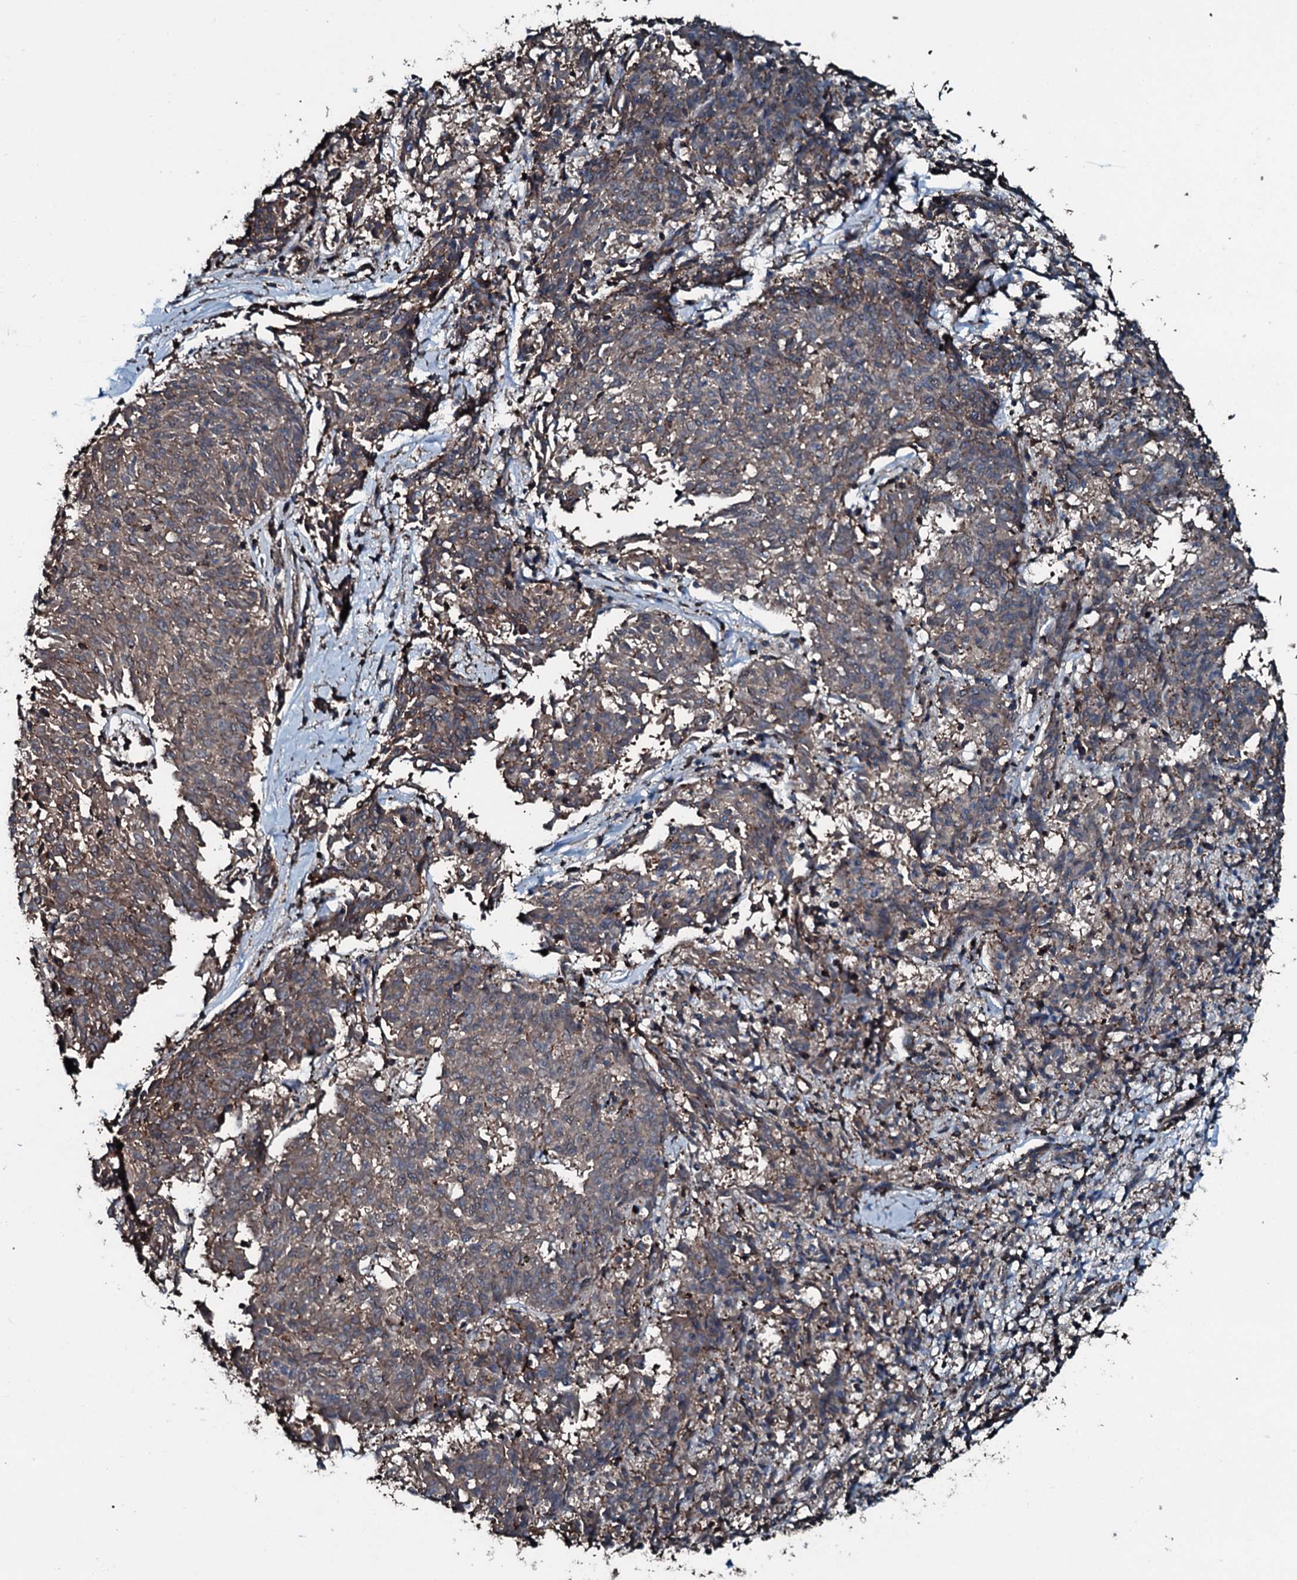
{"staining": {"intensity": "weak", "quantity": ">75%", "location": "cytoplasmic/membranous"}, "tissue": "melanoma", "cell_type": "Tumor cells", "image_type": "cancer", "snomed": [{"axis": "morphology", "description": "Malignant melanoma, NOS"}, {"axis": "topography", "description": "Skin"}], "caption": "There is low levels of weak cytoplasmic/membranous expression in tumor cells of malignant melanoma, as demonstrated by immunohistochemical staining (brown color).", "gene": "SLC25A38", "patient": {"sex": "female", "age": 72}}